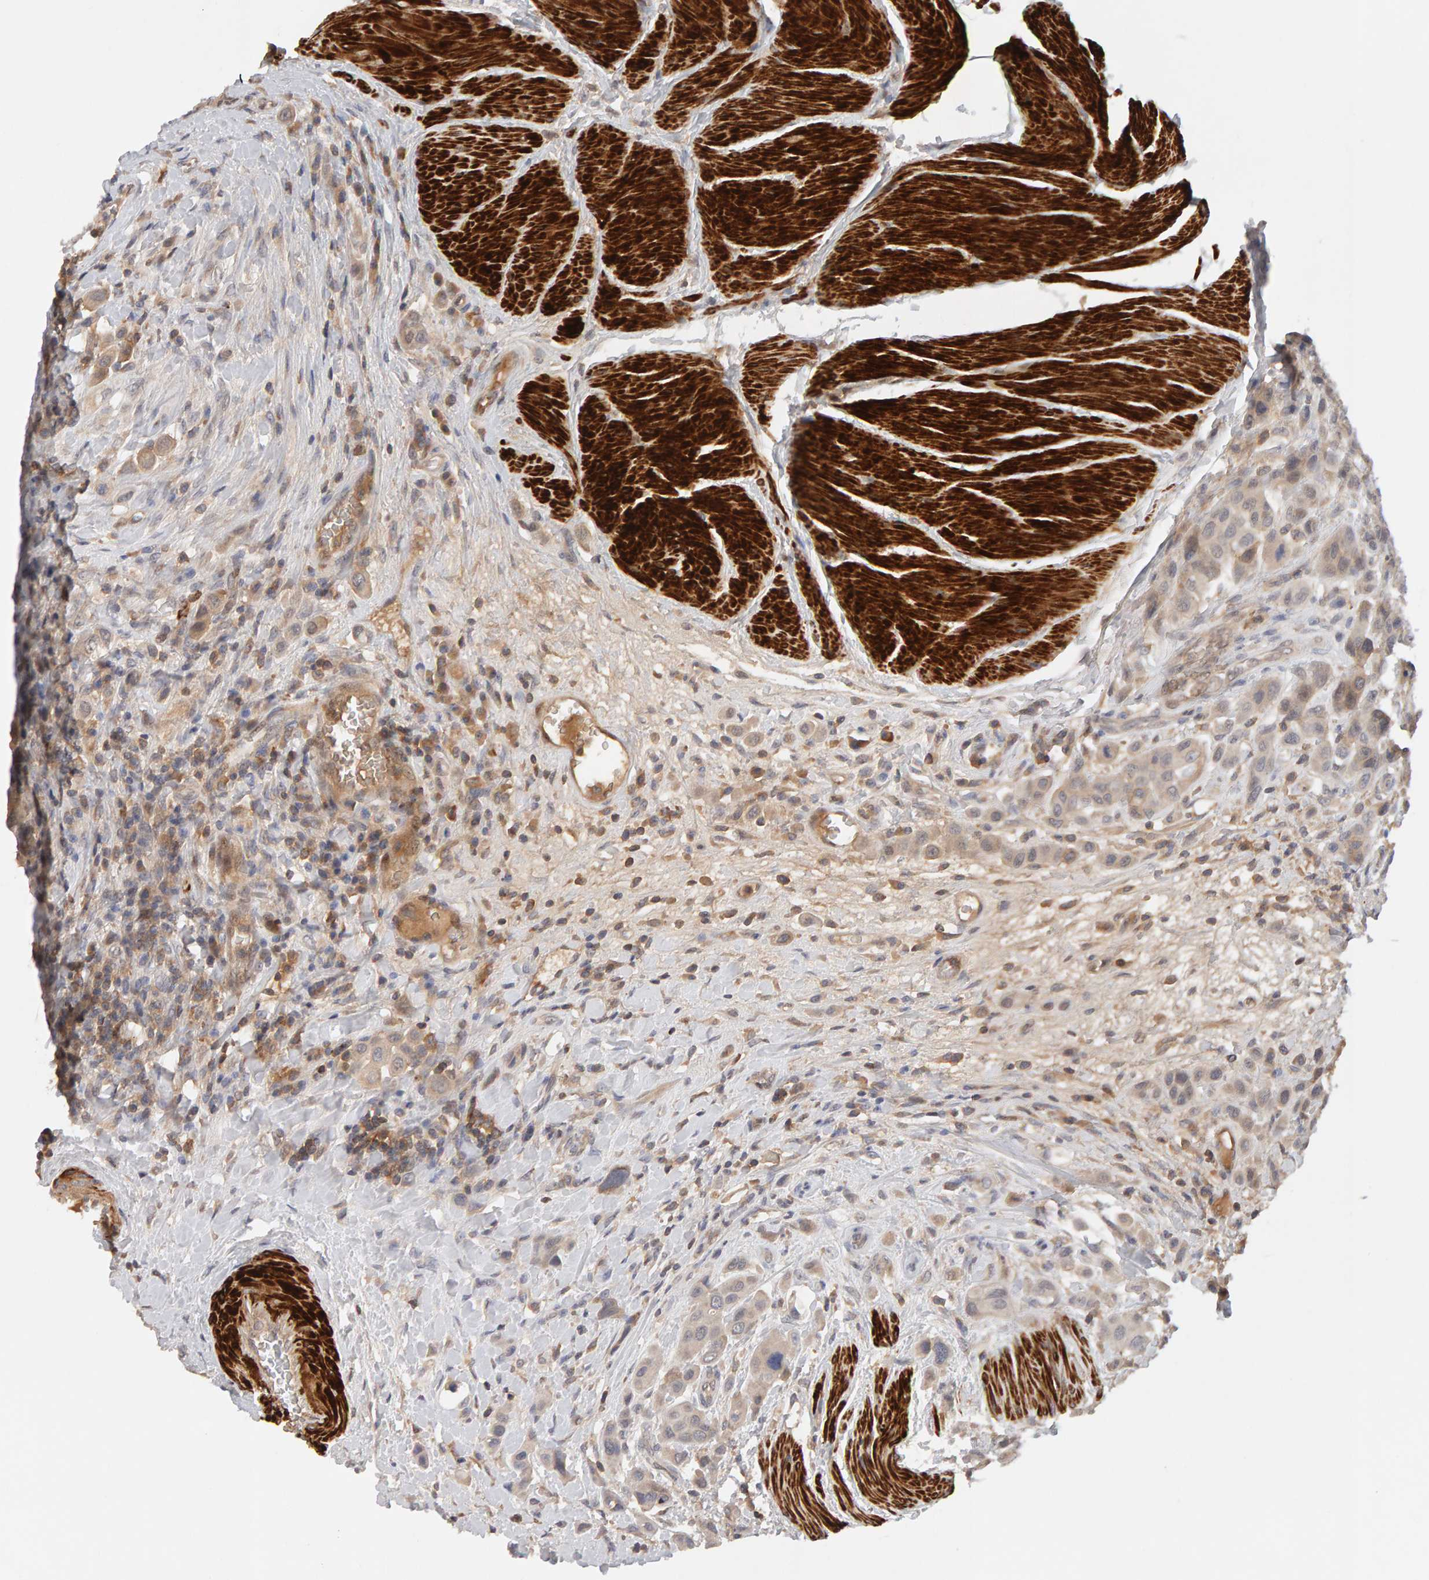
{"staining": {"intensity": "weak", "quantity": ">75%", "location": "cytoplasmic/membranous"}, "tissue": "urothelial cancer", "cell_type": "Tumor cells", "image_type": "cancer", "snomed": [{"axis": "morphology", "description": "Urothelial carcinoma, High grade"}, {"axis": "topography", "description": "Urinary bladder"}], "caption": "Immunohistochemistry staining of urothelial cancer, which exhibits low levels of weak cytoplasmic/membranous expression in approximately >75% of tumor cells indicating weak cytoplasmic/membranous protein positivity. The staining was performed using DAB (brown) for protein detection and nuclei were counterstained in hematoxylin (blue).", "gene": "NUDCD1", "patient": {"sex": "male", "age": 50}}